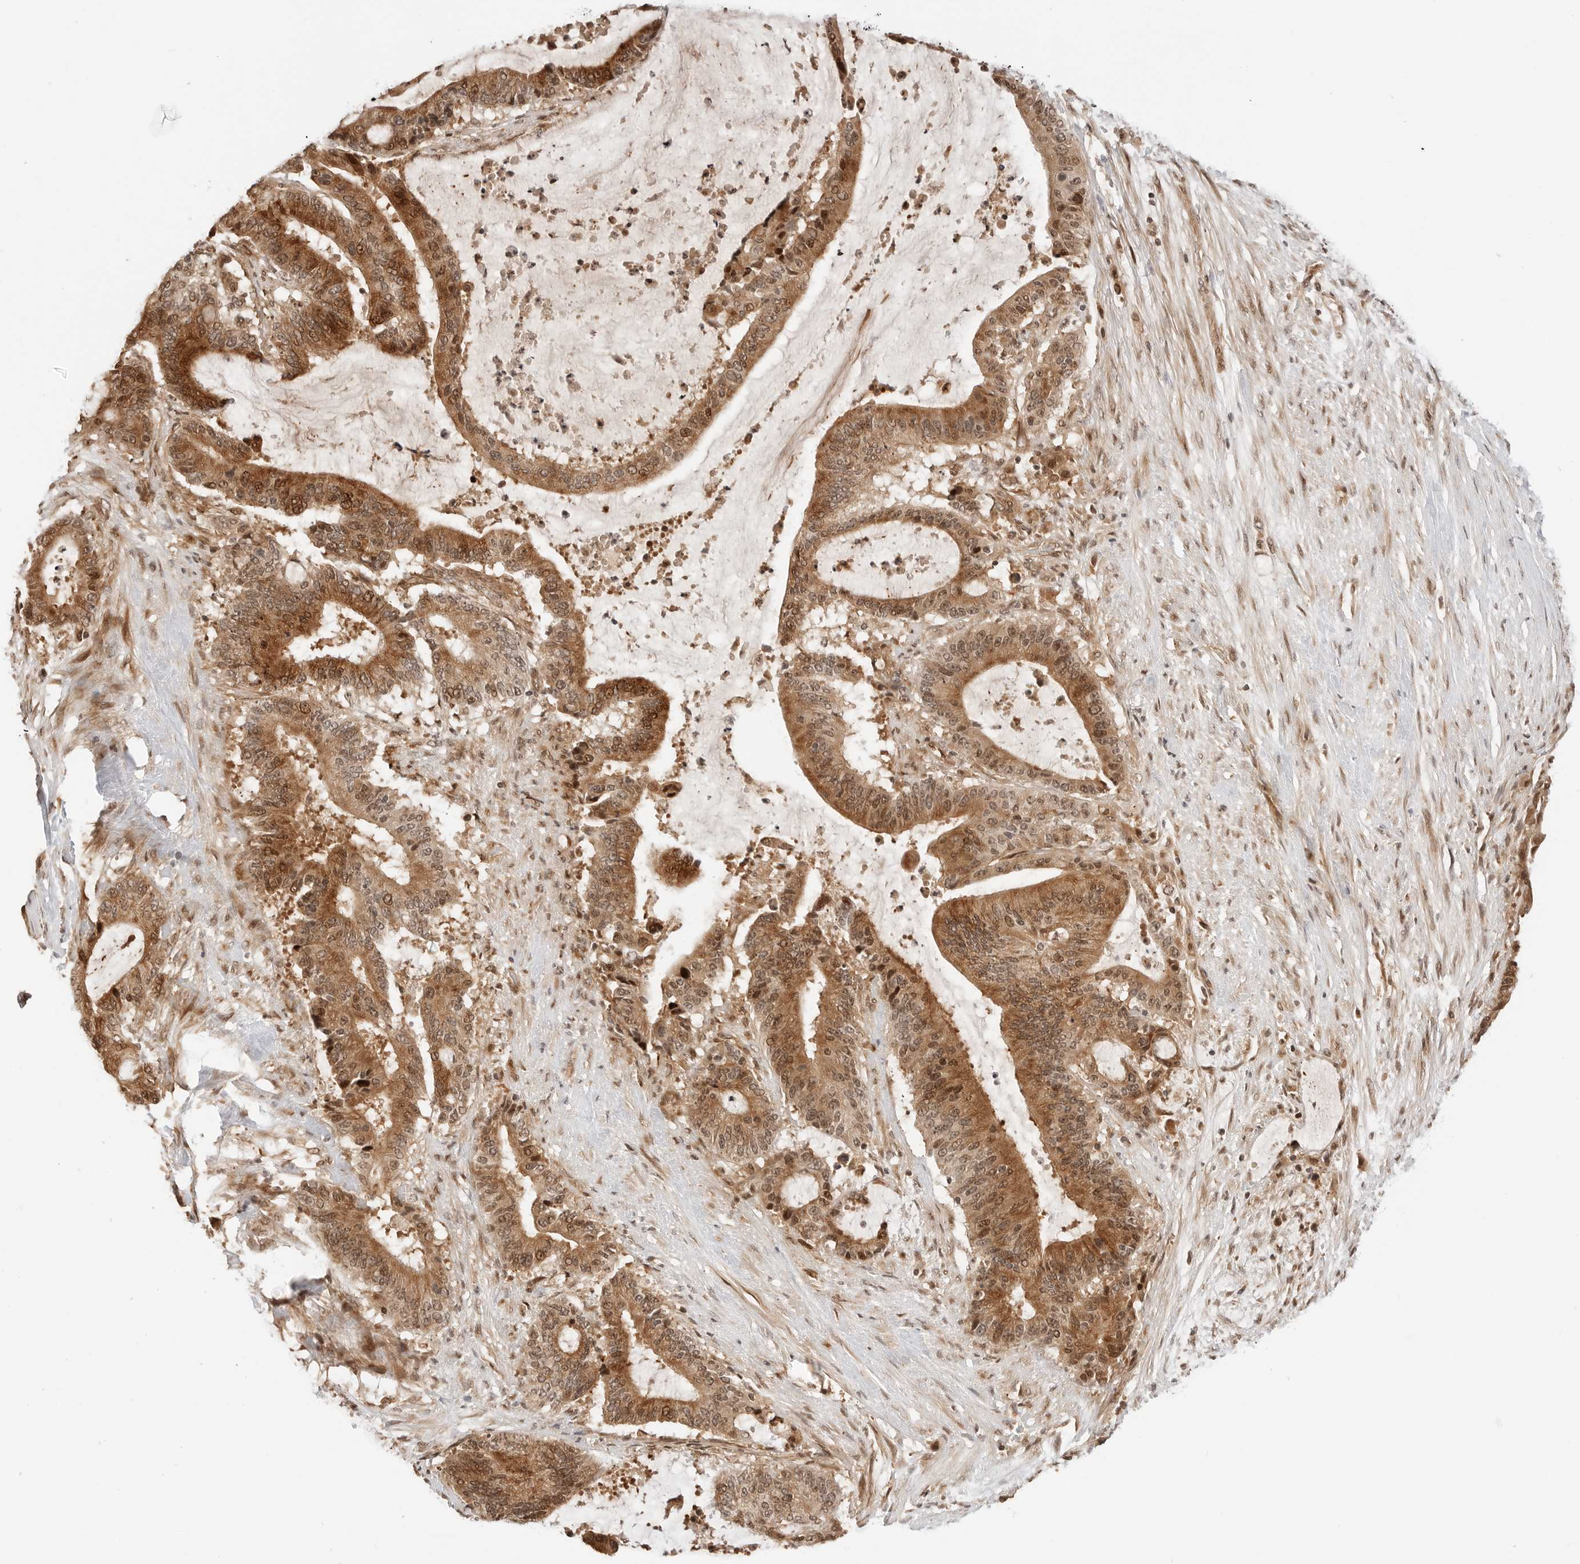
{"staining": {"intensity": "moderate", "quantity": ">75%", "location": "cytoplasmic/membranous,nuclear"}, "tissue": "liver cancer", "cell_type": "Tumor cells", "image_type": "cancer", "snomed": [{"axis": "morphology", "description": "Normal tissue, NOS"}, {"axis": "morphology", "description": "Cholangiocarcinoma"}, {"axis": "topography", "description": "Liver"}, {"axis": "topography", "description": "Peripheral nerve tissue"}], "caption": "Protein expression analysis of liver cancer (cholangiocarcinoma) displays moderate cytoplasmic/membranous and nuclear positivity in approximately >75% of tumor cells.", "gene": "GEM", "patient": {"sex": "female", "age": 73}}